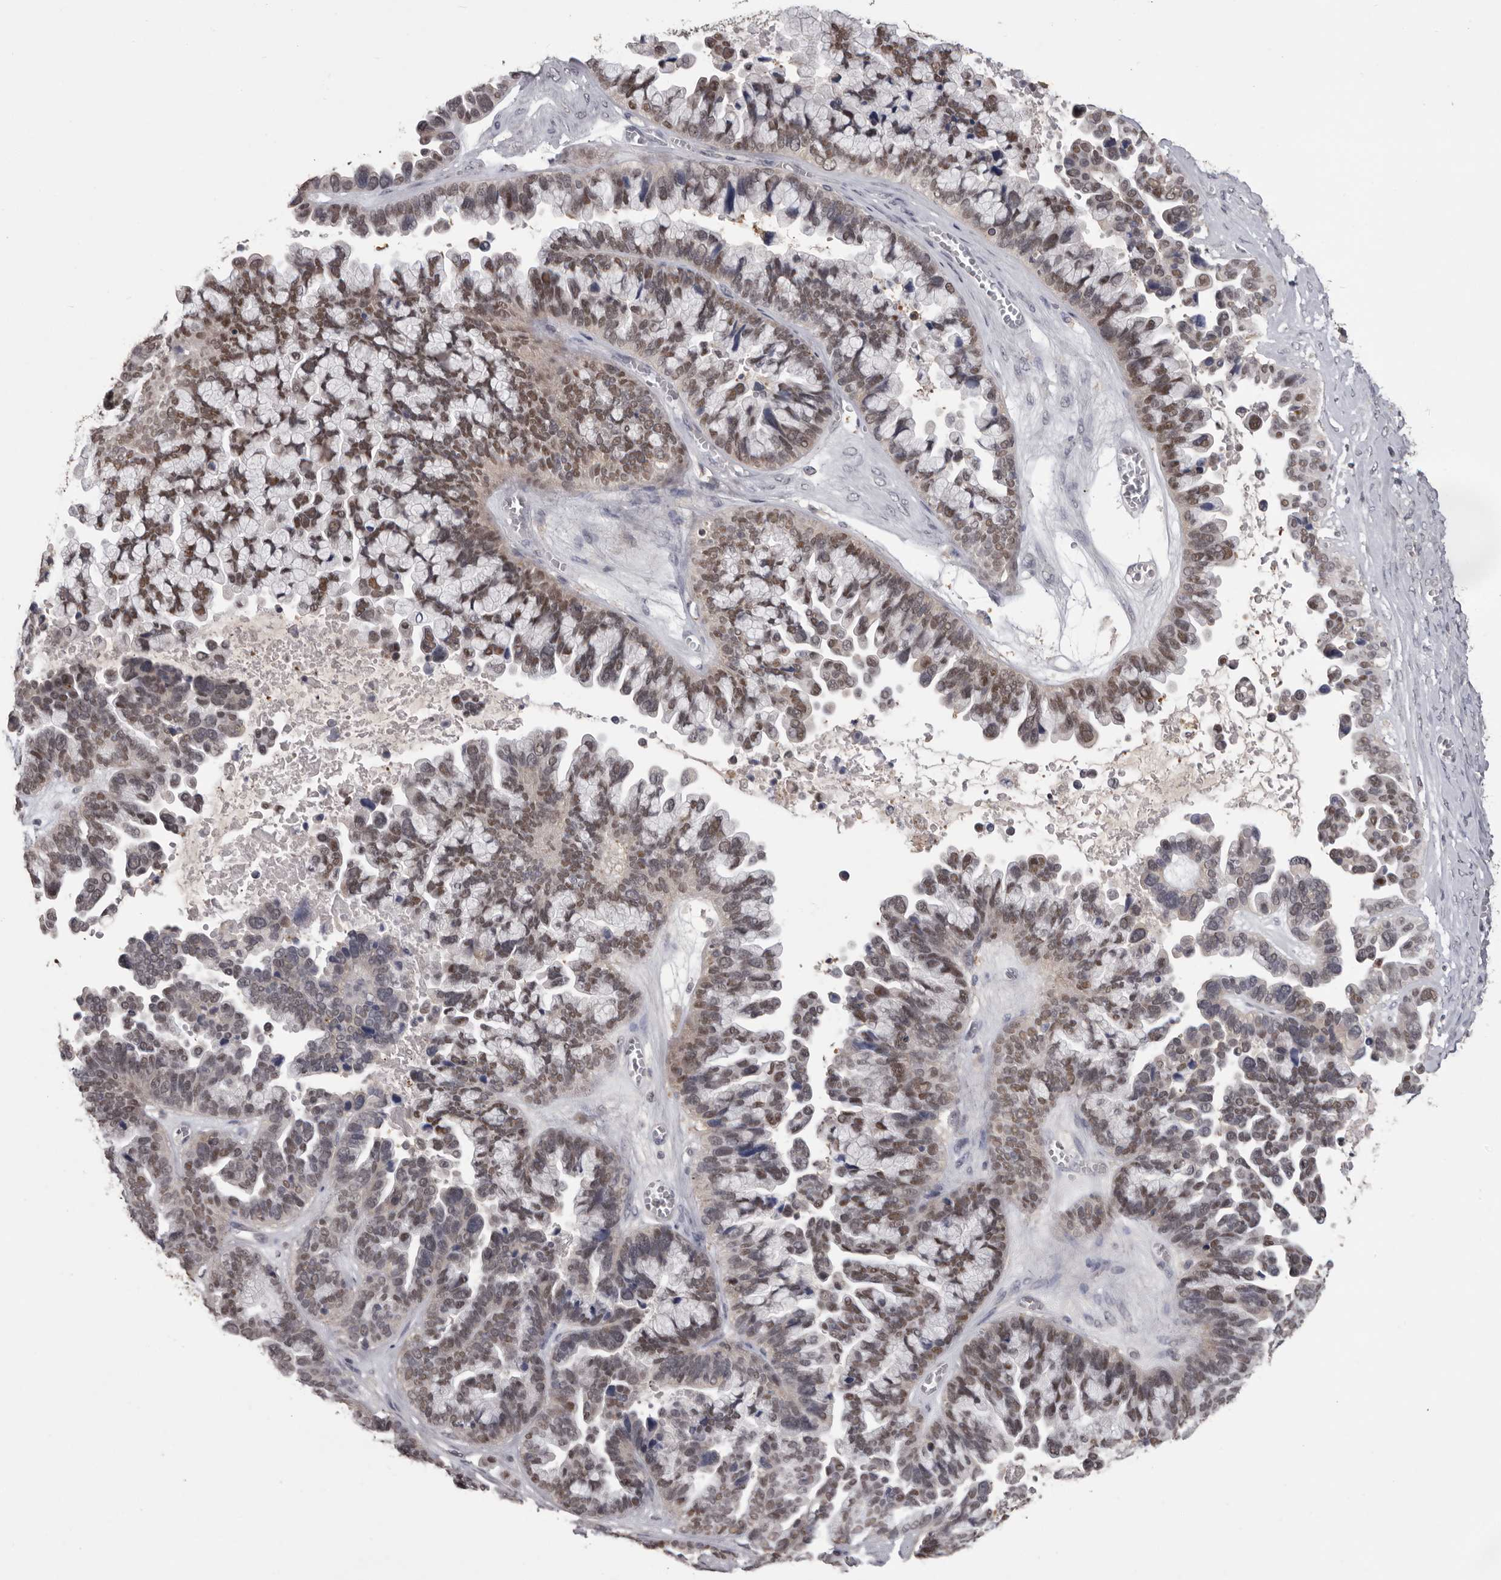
{"staining": {"intensity": "moderate", "quantity": ">75%", "location": "nuclear"}, "tissue": "ovarian cancer", "cell_type": "Tumor cells", "image_type": "cancer", "snomed": [{"axis": "morphology", "description": "Cystadenocarcinoma, serous, NOS"}, {"axis": "topography", "description": "Ovary"}], "caption": "Brown immunohistochemical staining in human ovarian cancer (serous cystadenocarcinoma) reveals moderate nuclear expression in about >75% of tumor cells. The staining was performed using DAB (3,3'-diaminobenzidine), with brown indicating positive protein expression. Nuclei are stained blue with hematoxylin.", "gene": "MDH1", "patient": {"sex": "female", "age": 56}}